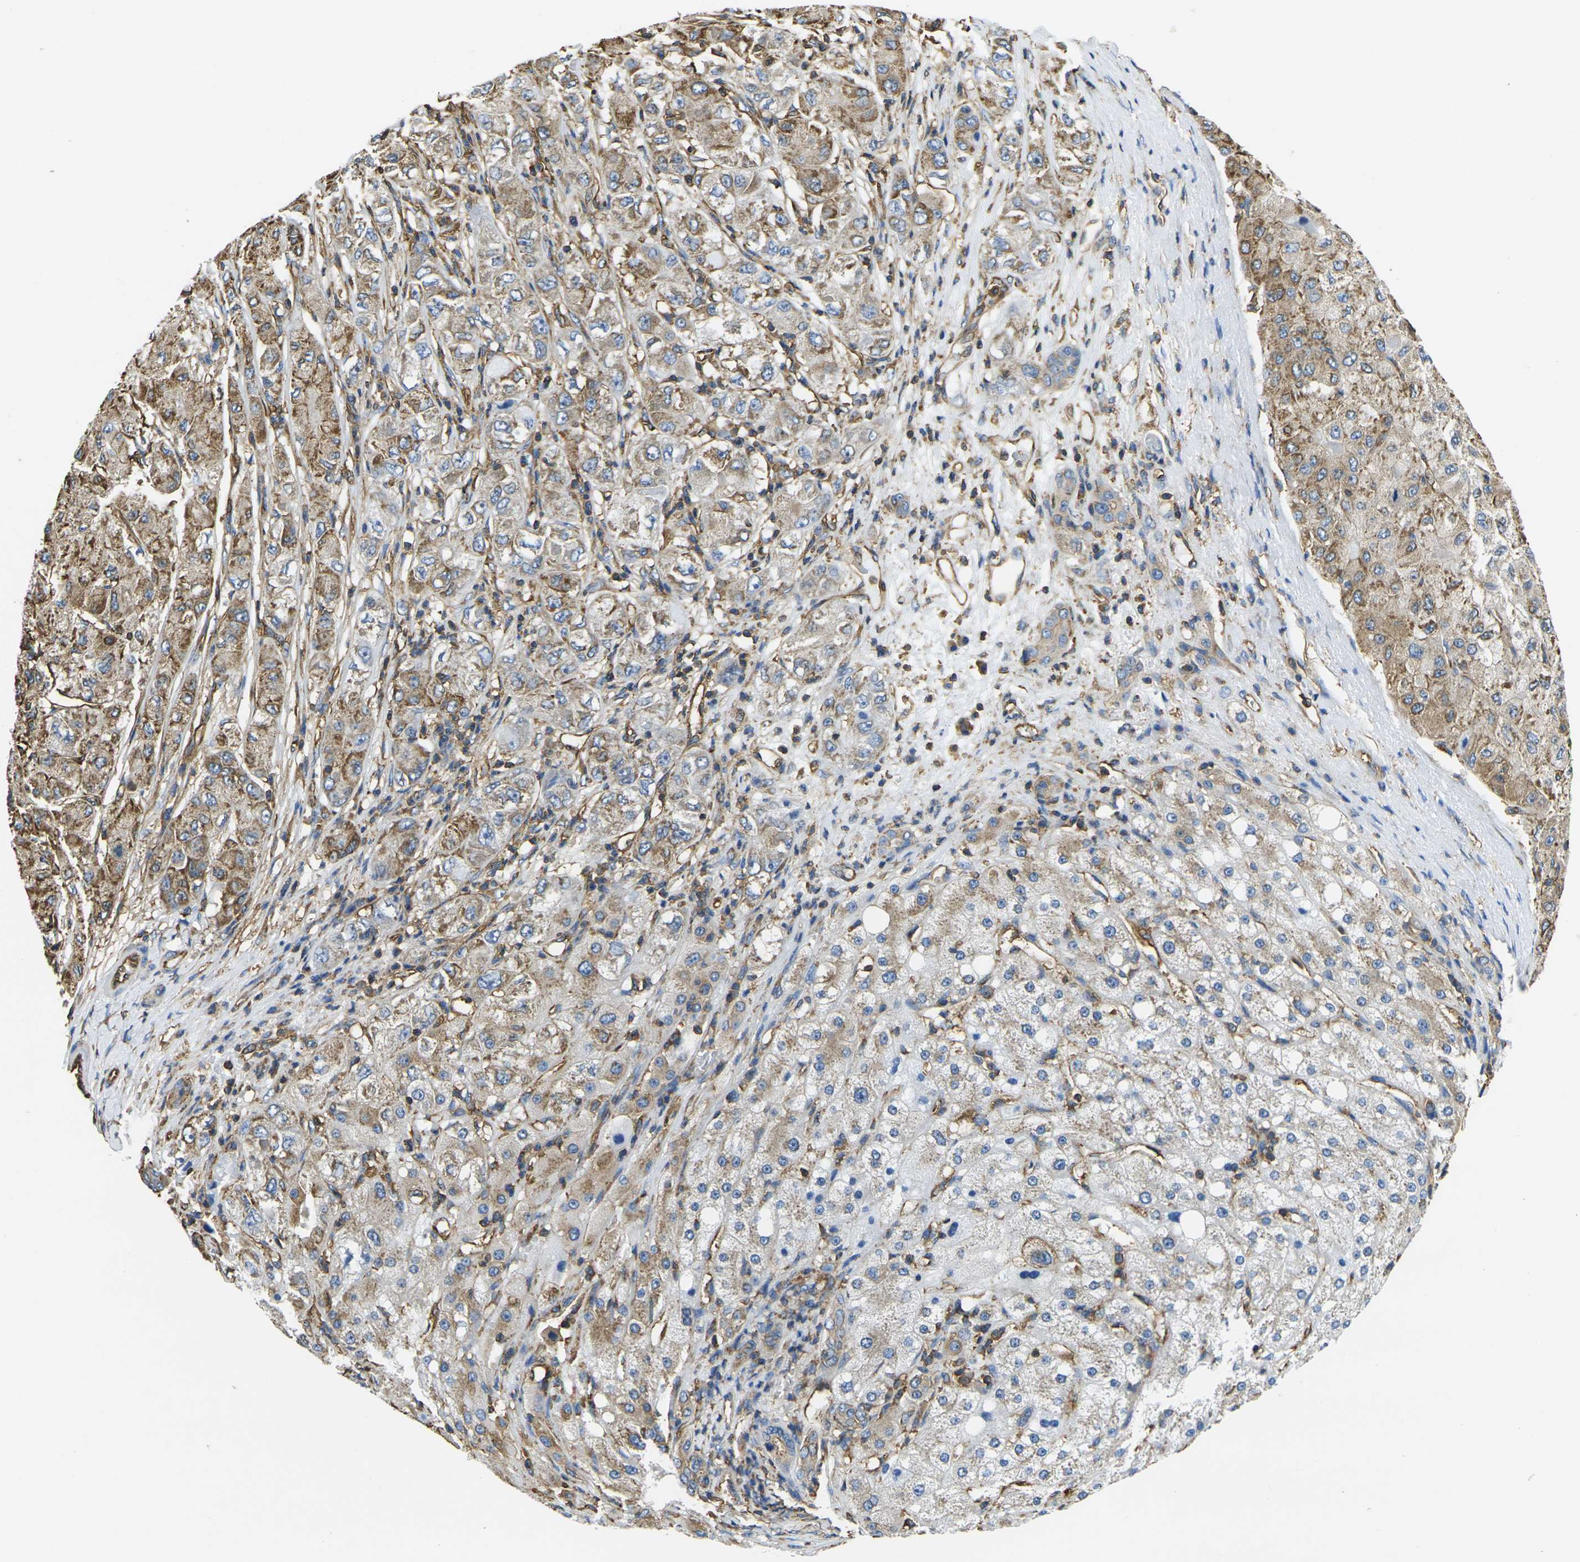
{"staining": {"intensity": "moderate", "quantity": ">75%", "location": "cytoplasmic/membranous"}, "tissue": "liver cancer", "cell_type": "Tumor cells", "image_type": "cancer", "snomed": [{"axis": "morphology", "description": "Carcinoma, Hepatocellular, NOS"}, {"axis": "topography", "description": "Liver"}], "caption": "Immunohistochemistry (IHC) of human hepatocellular carcinoma (liver) shows medium levels of moderate cytoplasmic/membranous expression in approximately >75% of tumor cells. (IHC, brightfield microscopy, high magnification).", "gene": "FAM110D", "patient": {"sex": "male", "age": 80}}